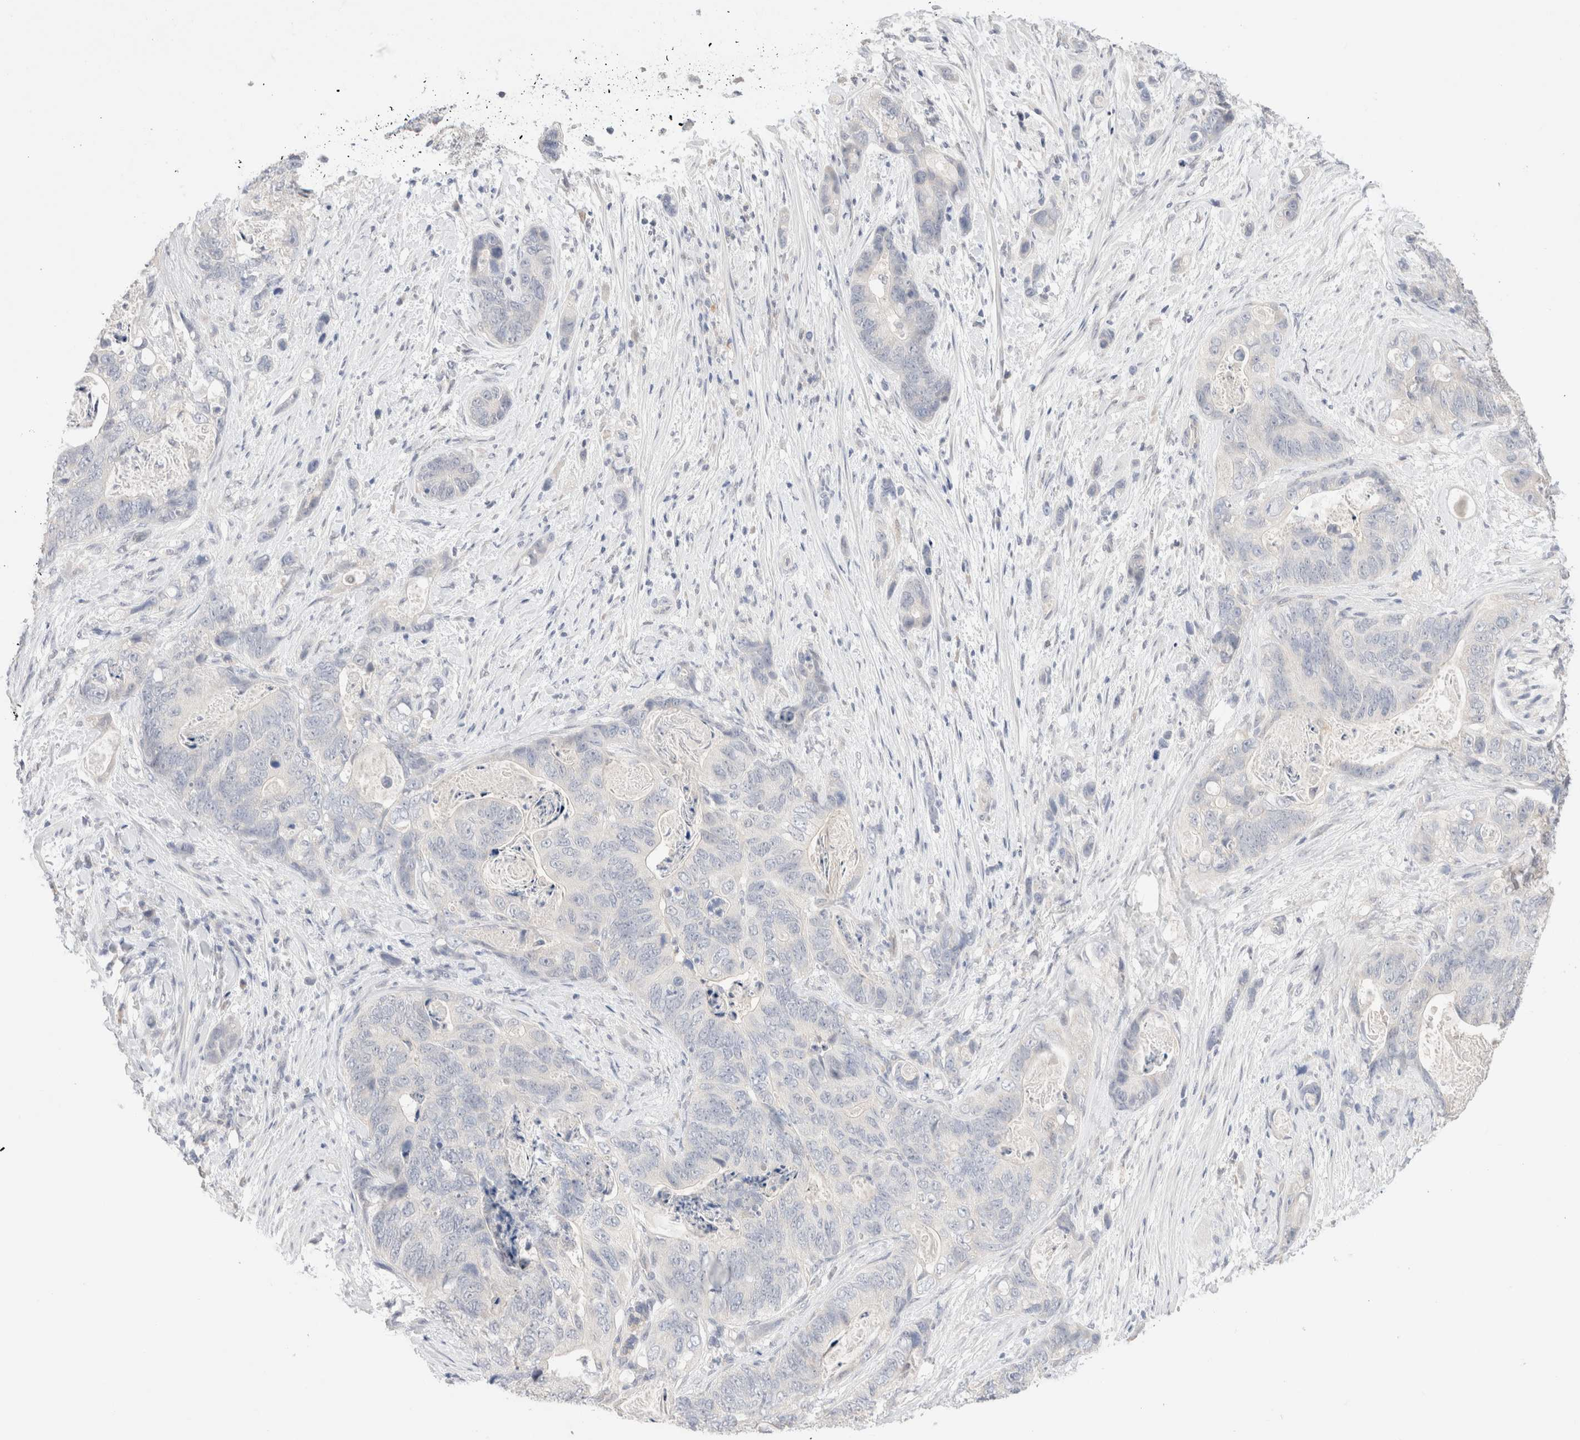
{"staining": {"intensity": "negative", "quantity": "none", "location": "none"}, "tissue": "stomach cancer", "cell_type": "Tumor cells", "image_type": "cancer", "snomed": [{"axis": "morphology", "description": "Normal tissue, NOS"}, {"axis": "morphology", "description": "Adenocarcinoma, NOS"}, {"axis": "topography", "description": "Stomach"}], "caption": "Adenocarcinoma (stomach) stained for a protein using immunohistochemistry (IHC) exhibits no positivity tumor cells.", "gene": "SPATA20", "patient": {"sex": "female", "age": 89}}